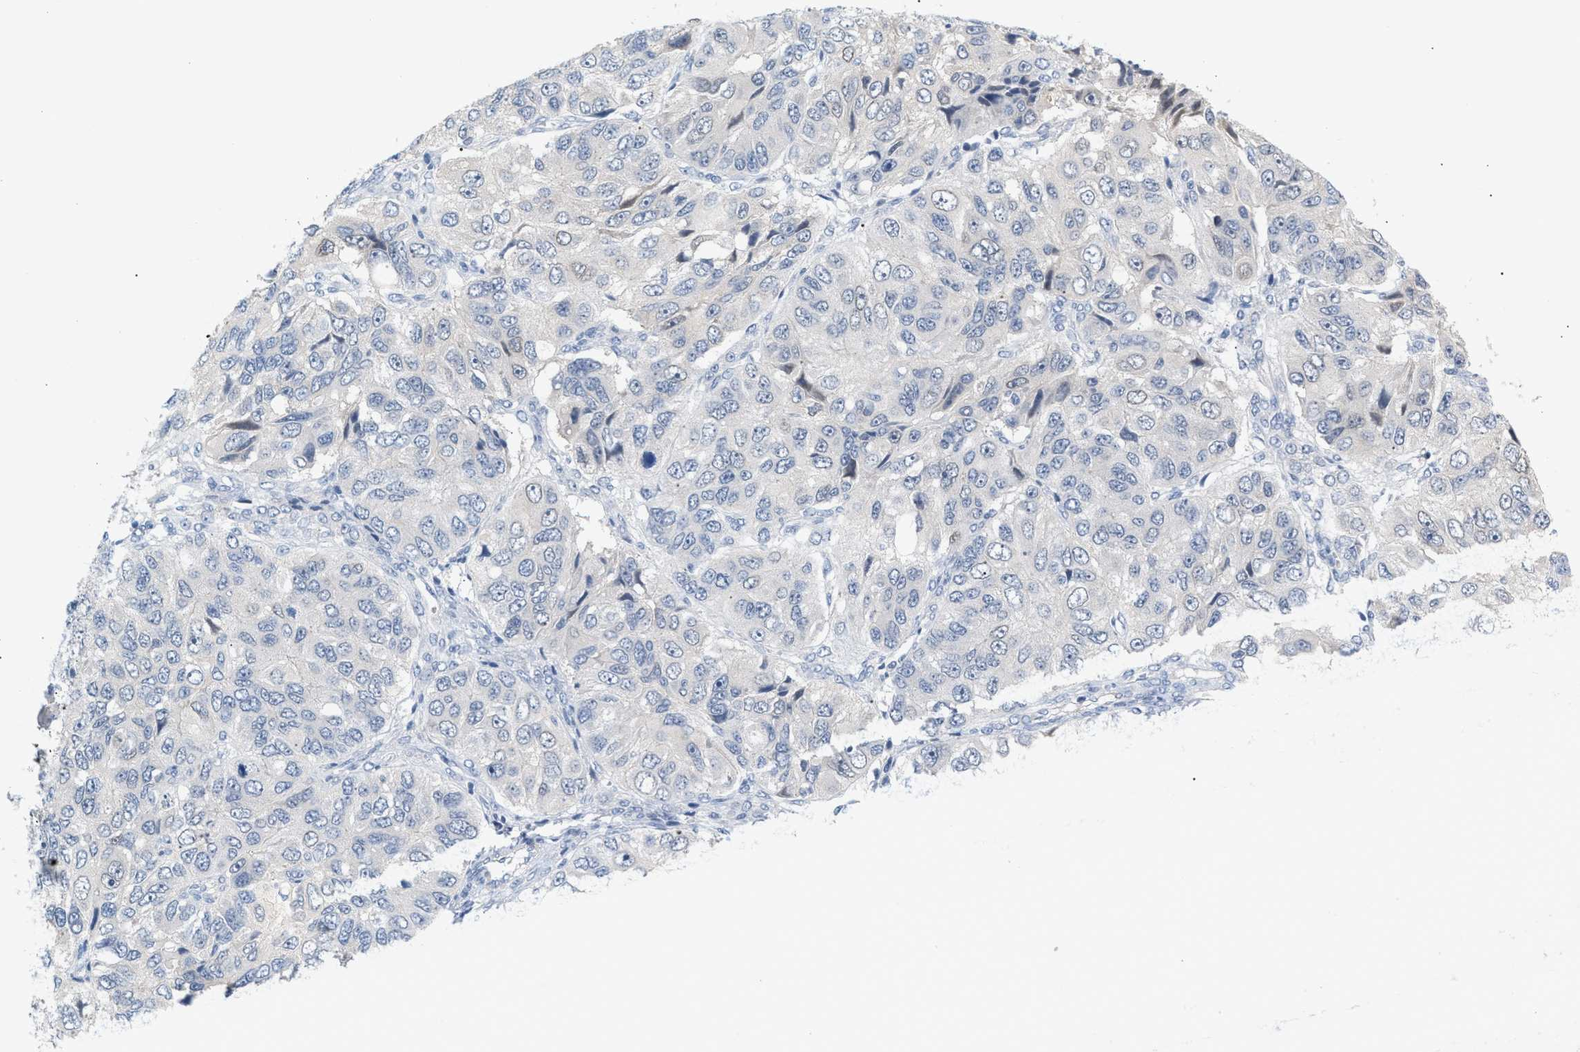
{"staining": {"intensity": "negative", "quantity": "none", "location": "none"}, "tissue": "ovarian cancer", "cell_type": "Tumor cells", "image_type": "cancer", "snomed": [{"axis": "morphology", "description": "Carcinoma, endometroid"}, {"axis": "topography", "description": "Ovary"}], "caption": "An image of ovarian cancer (endometroid carcinoma) stained for a protein shows no brown staining in tumor cells. Nuclei are stained in blue.", "gene": "LRCH1", "patient": {"sex": "female", "age": 51}}